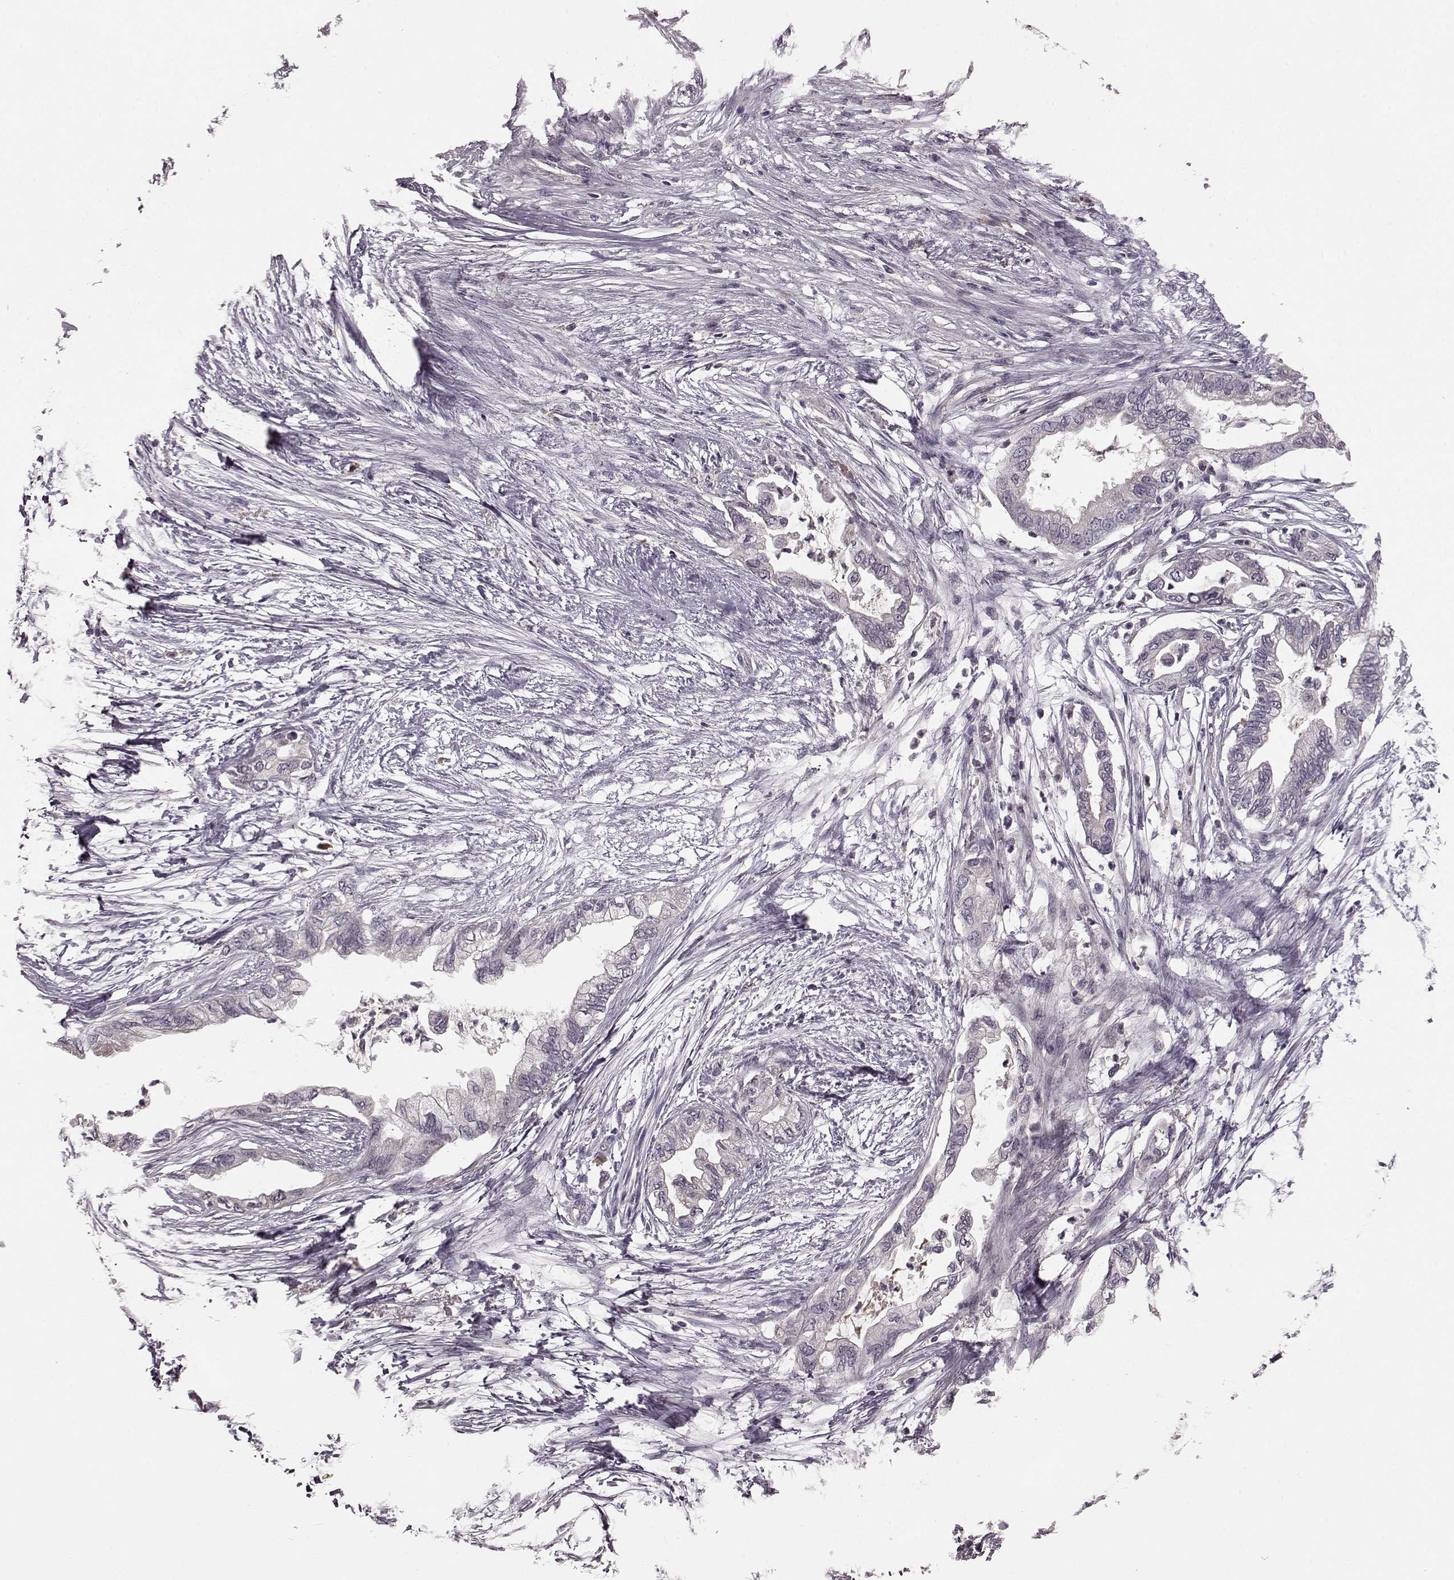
{"staining": {"intensity": "negative", "quantity": "none", "location": "none"}, "tissue": "pancreatic cancer", "cell_type": "Tumor cells", "image_type": "cancer", "snomed": [{"axis": "morphology", "description": "Normal tissue, NOS"}, {"axis": "morphology", "description": "Adenocarcinoma, NOS"}, {"axis": "topography", "description": "Pancreas"}, {"axis": "topography", "description": "Duodenum"}], "caption": "High magnification brightfield microscopy of pancreatic adenocarcinoma stained with DAB (brown) and counterstained with hematoxylin (blue): tumor cells show no significant staining.", "gene": "NRL", "patient": {"sex": "female", "age": 60}}